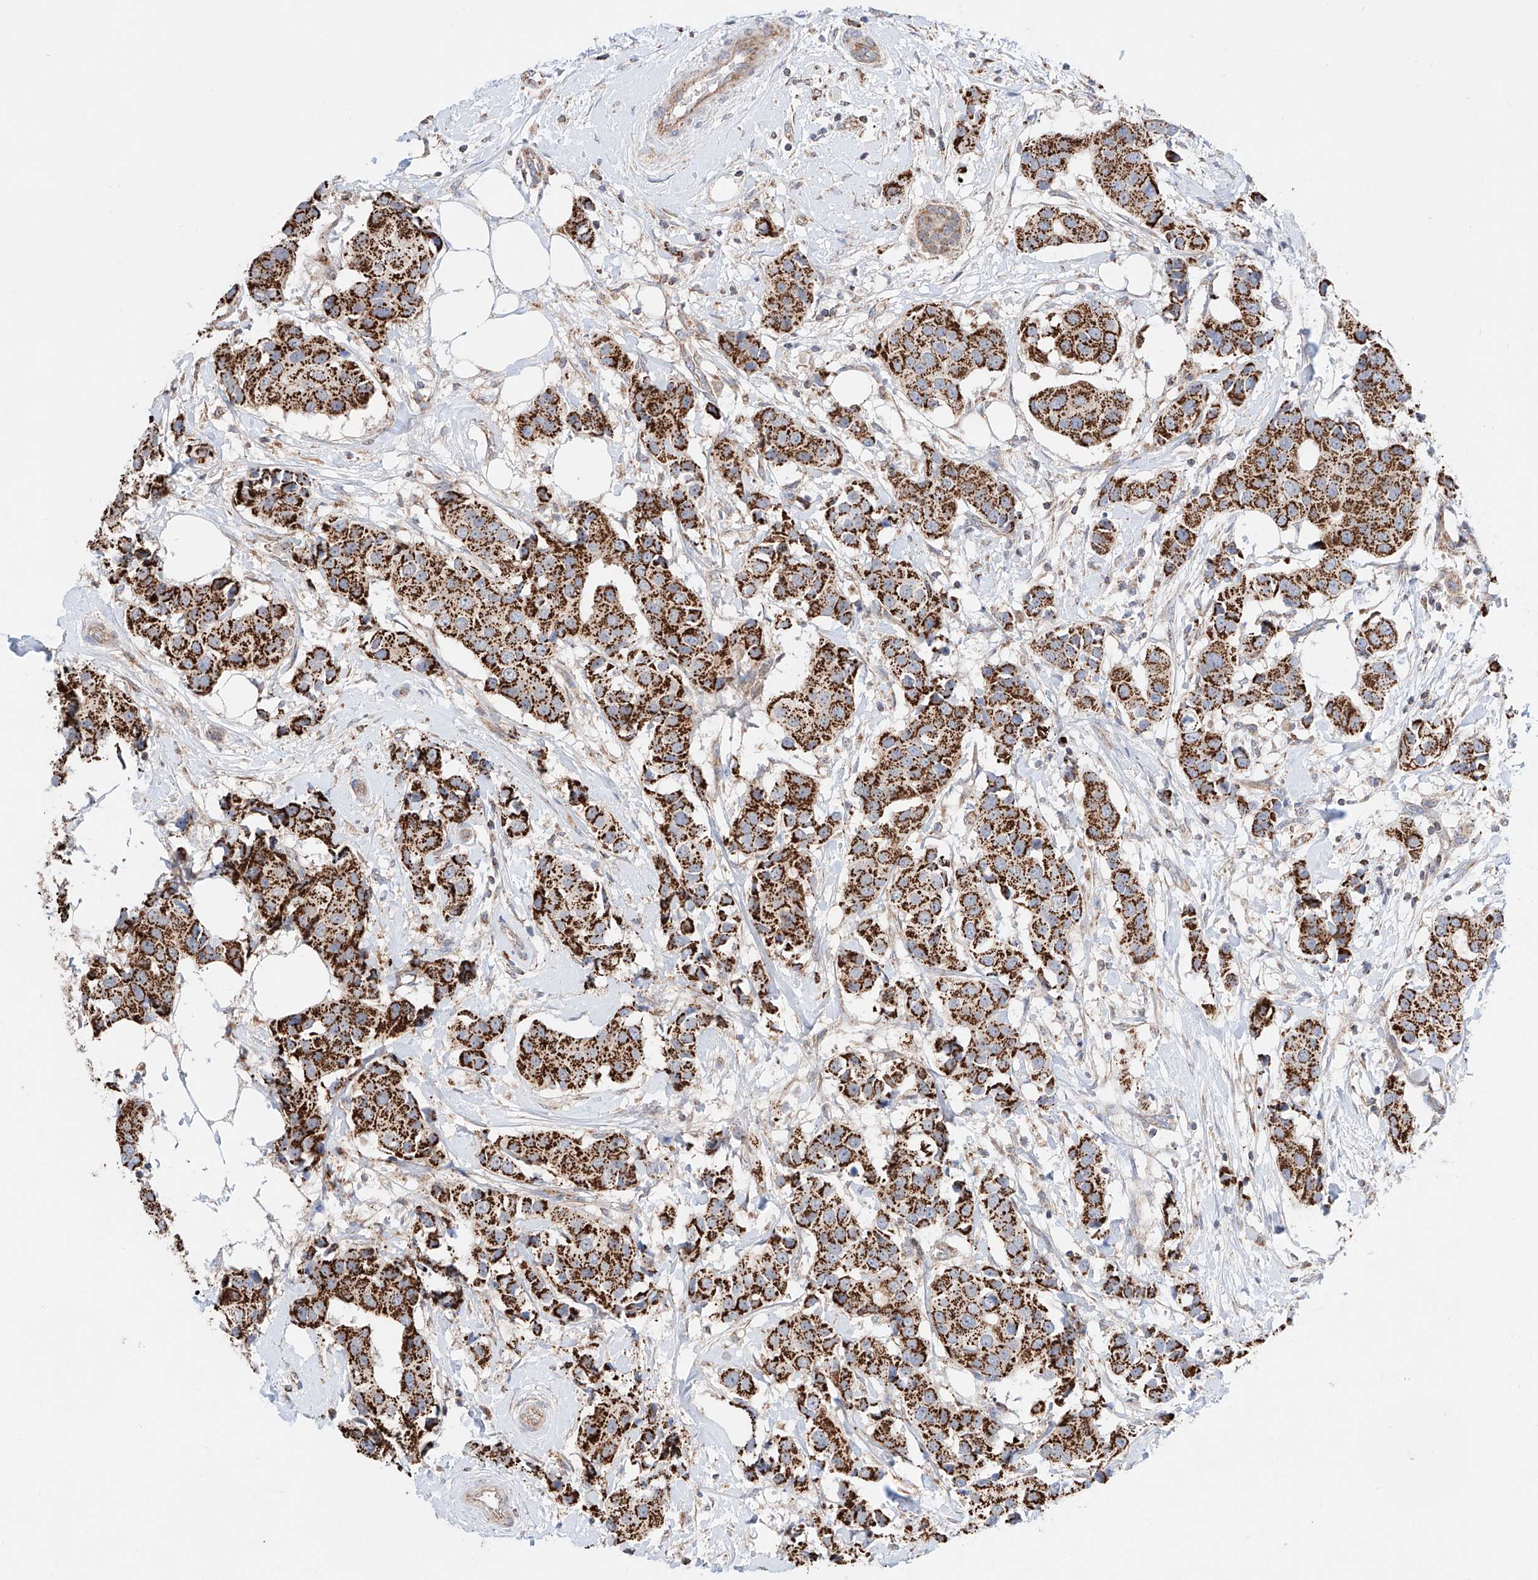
{"staining": {"intensity": "strong", "quantity": ">75%", "location": "cytoplasmic/membranous"}, "tissue": "breast cancer", "cell_type": "Tumor cells", "image_type": "cancer", "snomed": [{"axis": "morphology", "description": "Normal tissue, NOS"}, {"axis": "morphology", "description": "Duct carcinoma"}, {"axis": "topography", "description": "Breast"}], "caption": "Tumor cells exhibit strong cytoplasmic/membranous positivity in about >75% of cells in infiltrating ductal carcinoma (breast).", "gene": "KTI12", "patient": {"sex": "female", "age": 39}}